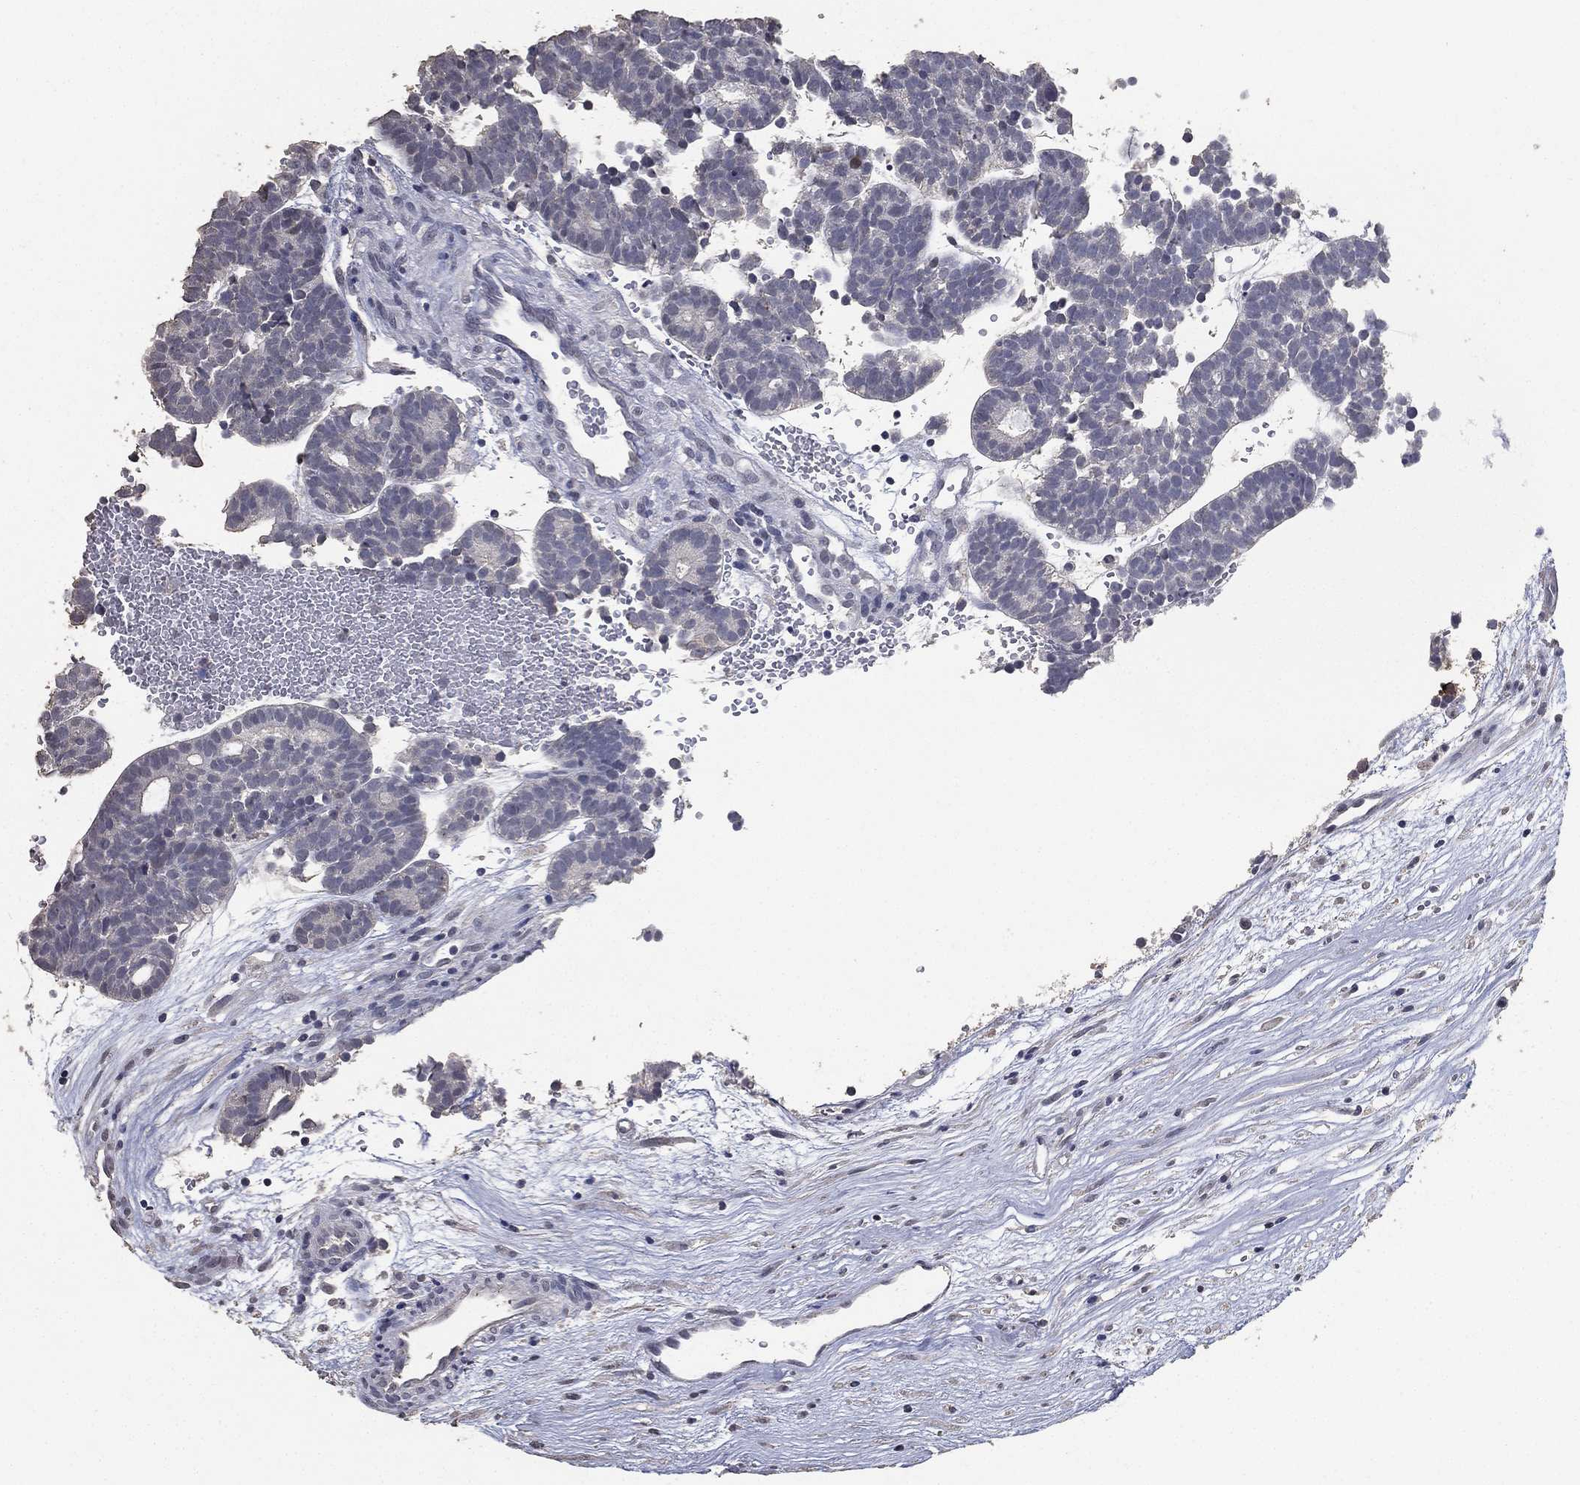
{"staining": {"intensity": "negative", "quantity": "none", "location": "none"}, "tissue": "head and neck cancer", "cell_type": "Tumor cells", "image_type": "cancer", "snomed": [{"axis": "morphology", "description": "Adenocarcinoma, NOS"}, {"axis": "topography", "description": "Head-Neck"}], "caption": "Immunohistochemistry histopathology image of adenocarcinoma (head and neck) stained for a protein (brown), which shows no expression in tumor cells. (Immunohistochemistry (ihc), brightfield microscopy, high magnification).", "gene": "DSG1", "patient": {"sex": "female", "age": 81}}